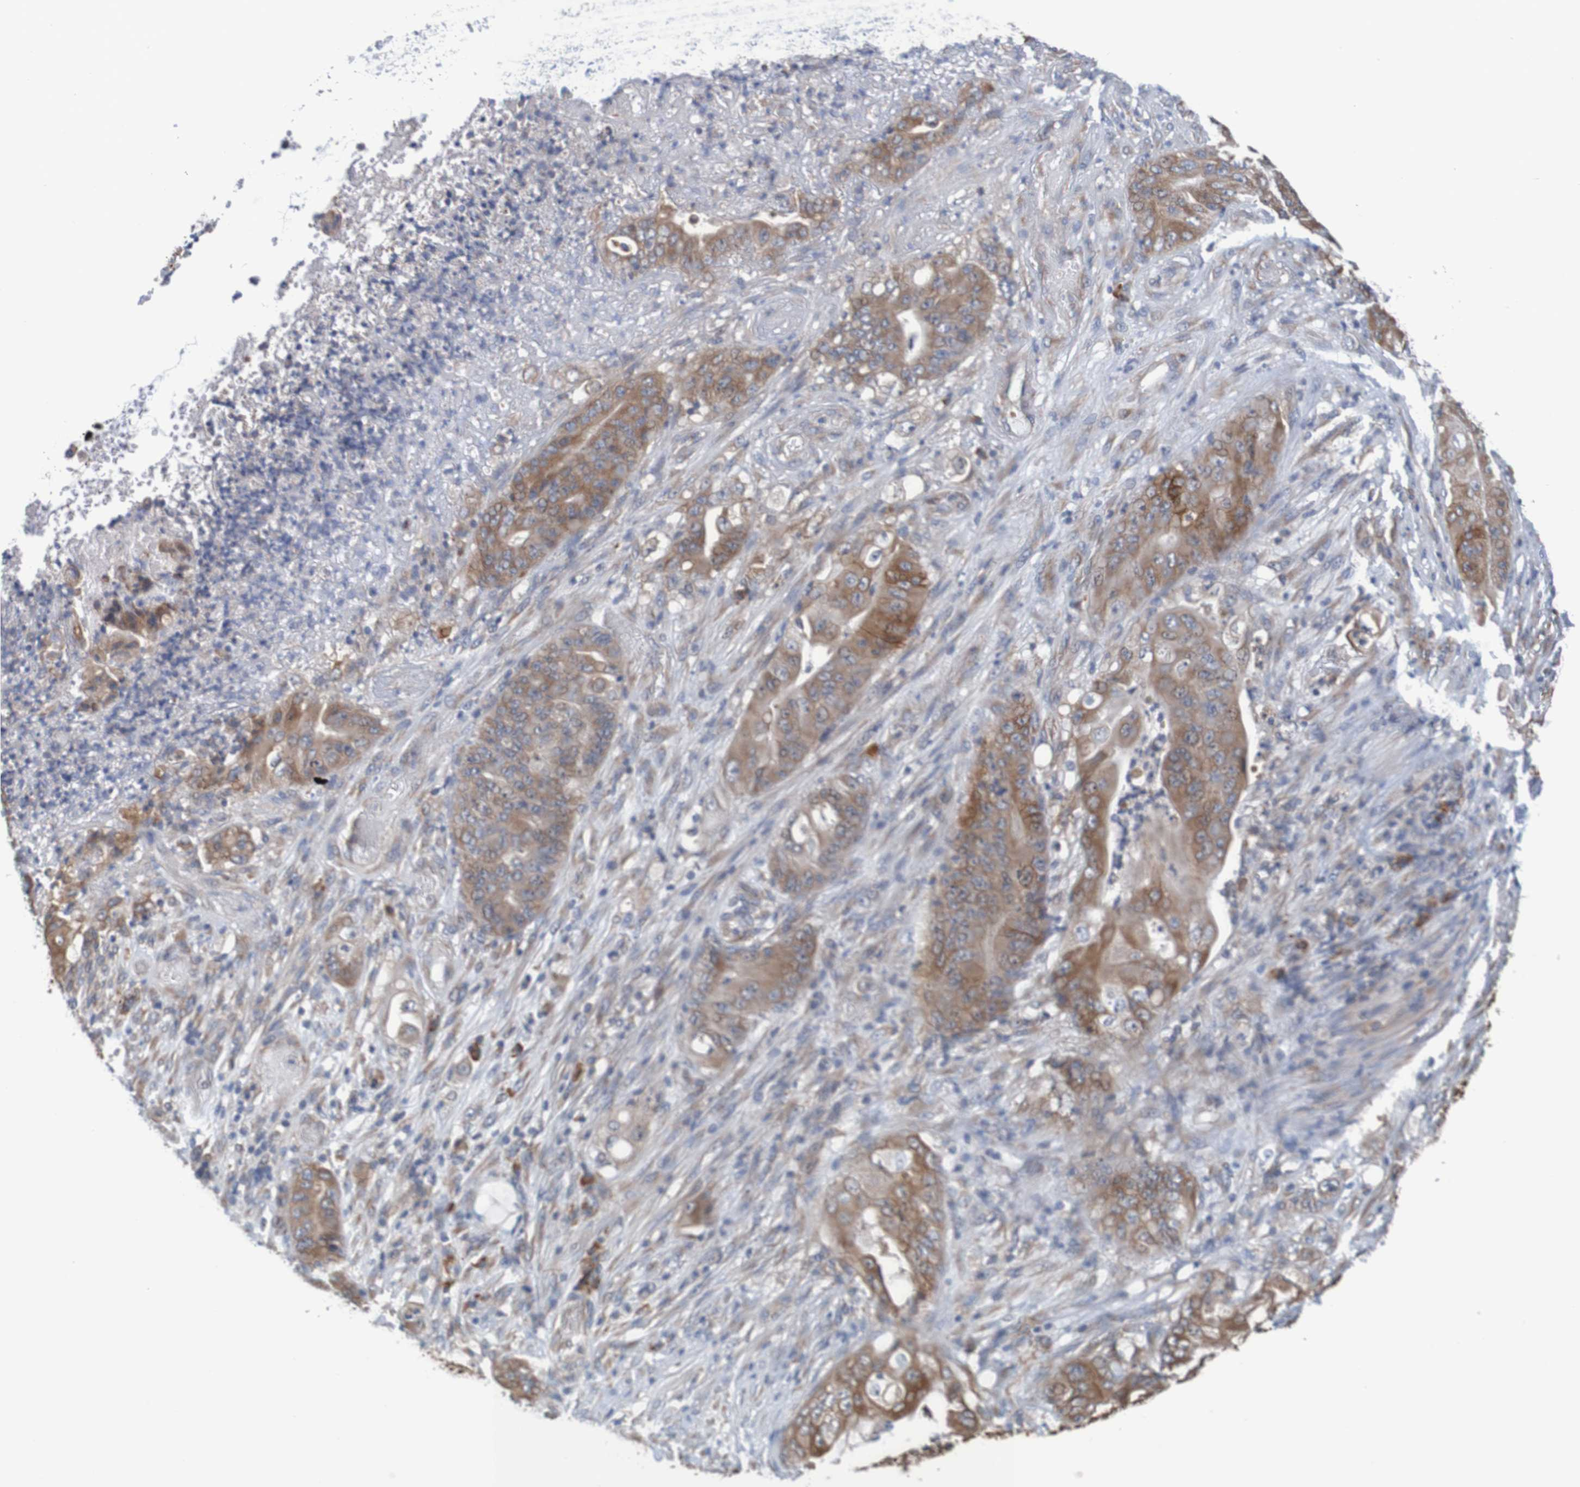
{"staining": {"intensity": "moderate", "quantity": ">75%", "location": "cytoplasmic/membranous"}, "tissue": "stomach cancer", "cell_type": "Tumor cells", "image_type": "cancer", "snomed": [{"axis": "morphology", "description": "Adenocarcinoma, NOS"}, {"axis": "topography", "description": "Stomach"}], "caption": "DAB immunohistochemical staining of human stomach cancer (adenocarcinoma) exhibits moderate cytoplasmic/membranous protein positivity in about >75% of tumor cells. Using DAB (3,3'-diaminobenzidine) (brown) and hematoxylin (blue) stains, captured at high magnification using brightfield microscopy.", "gene": "CLDN18", "patient": {"sex": "female", "age": 73}}